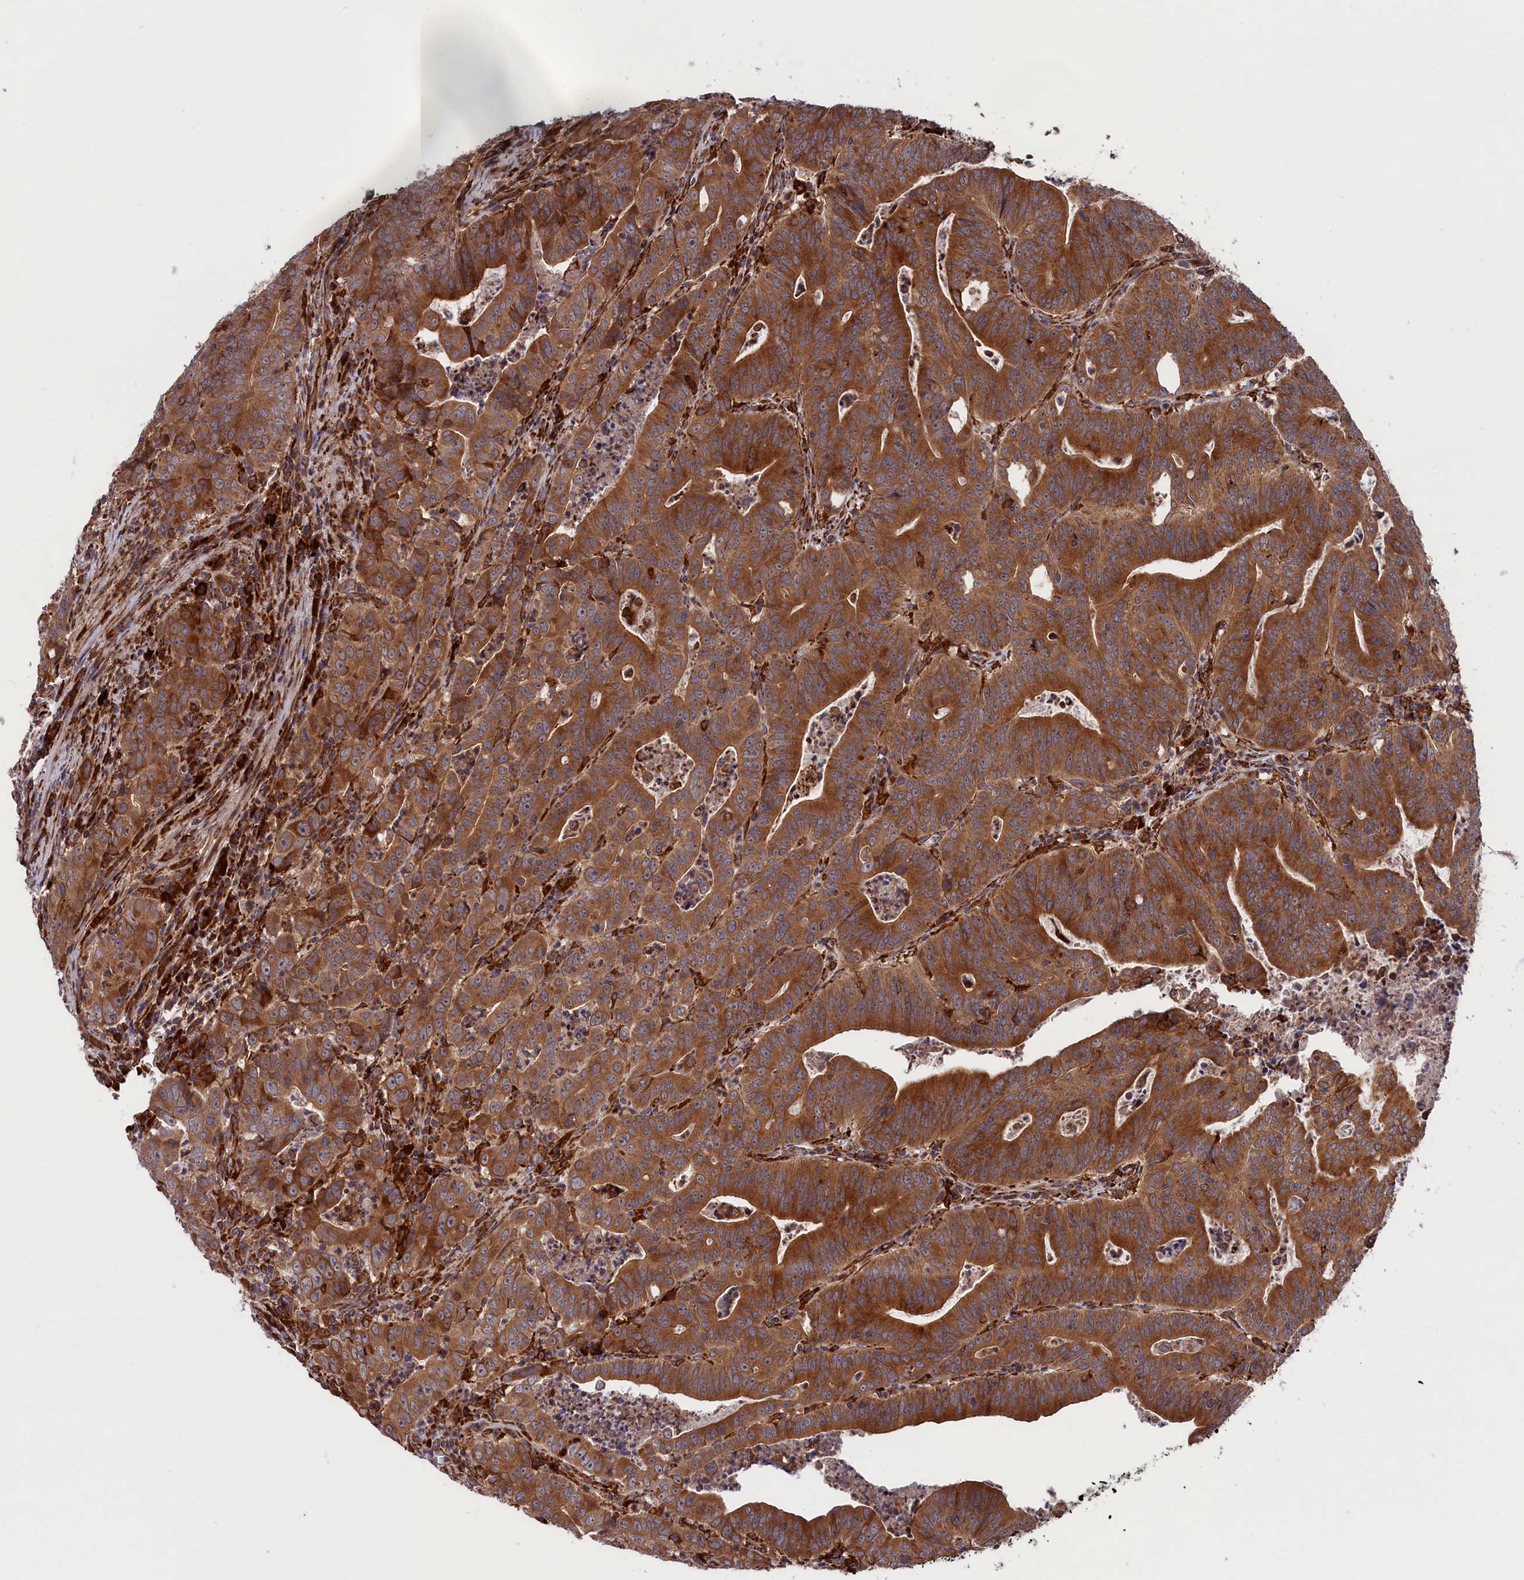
{"staining": {"intensity": "moderate", "quantity": ">75%", "location": "cytoplasmic/membranous"}, "tissue": "colorectal cancer", "cell_type": "Tumor cells", "image_type": "cancer", "snomed": [{"axis": "morphology", "description": "Adenocarcinoma, NOS"}, {"axis": "topography", "description": "Rectum"}], "caption": "Immunohistochemical staining of adenocarcinoma (colorectal) exhibits medium levels of moderate cytoplasmic/membranous protein expression in approximately >75% of tumor cells.", "gene": "PLA2G4C", "patient": {"sex": "male", "age": 69}}